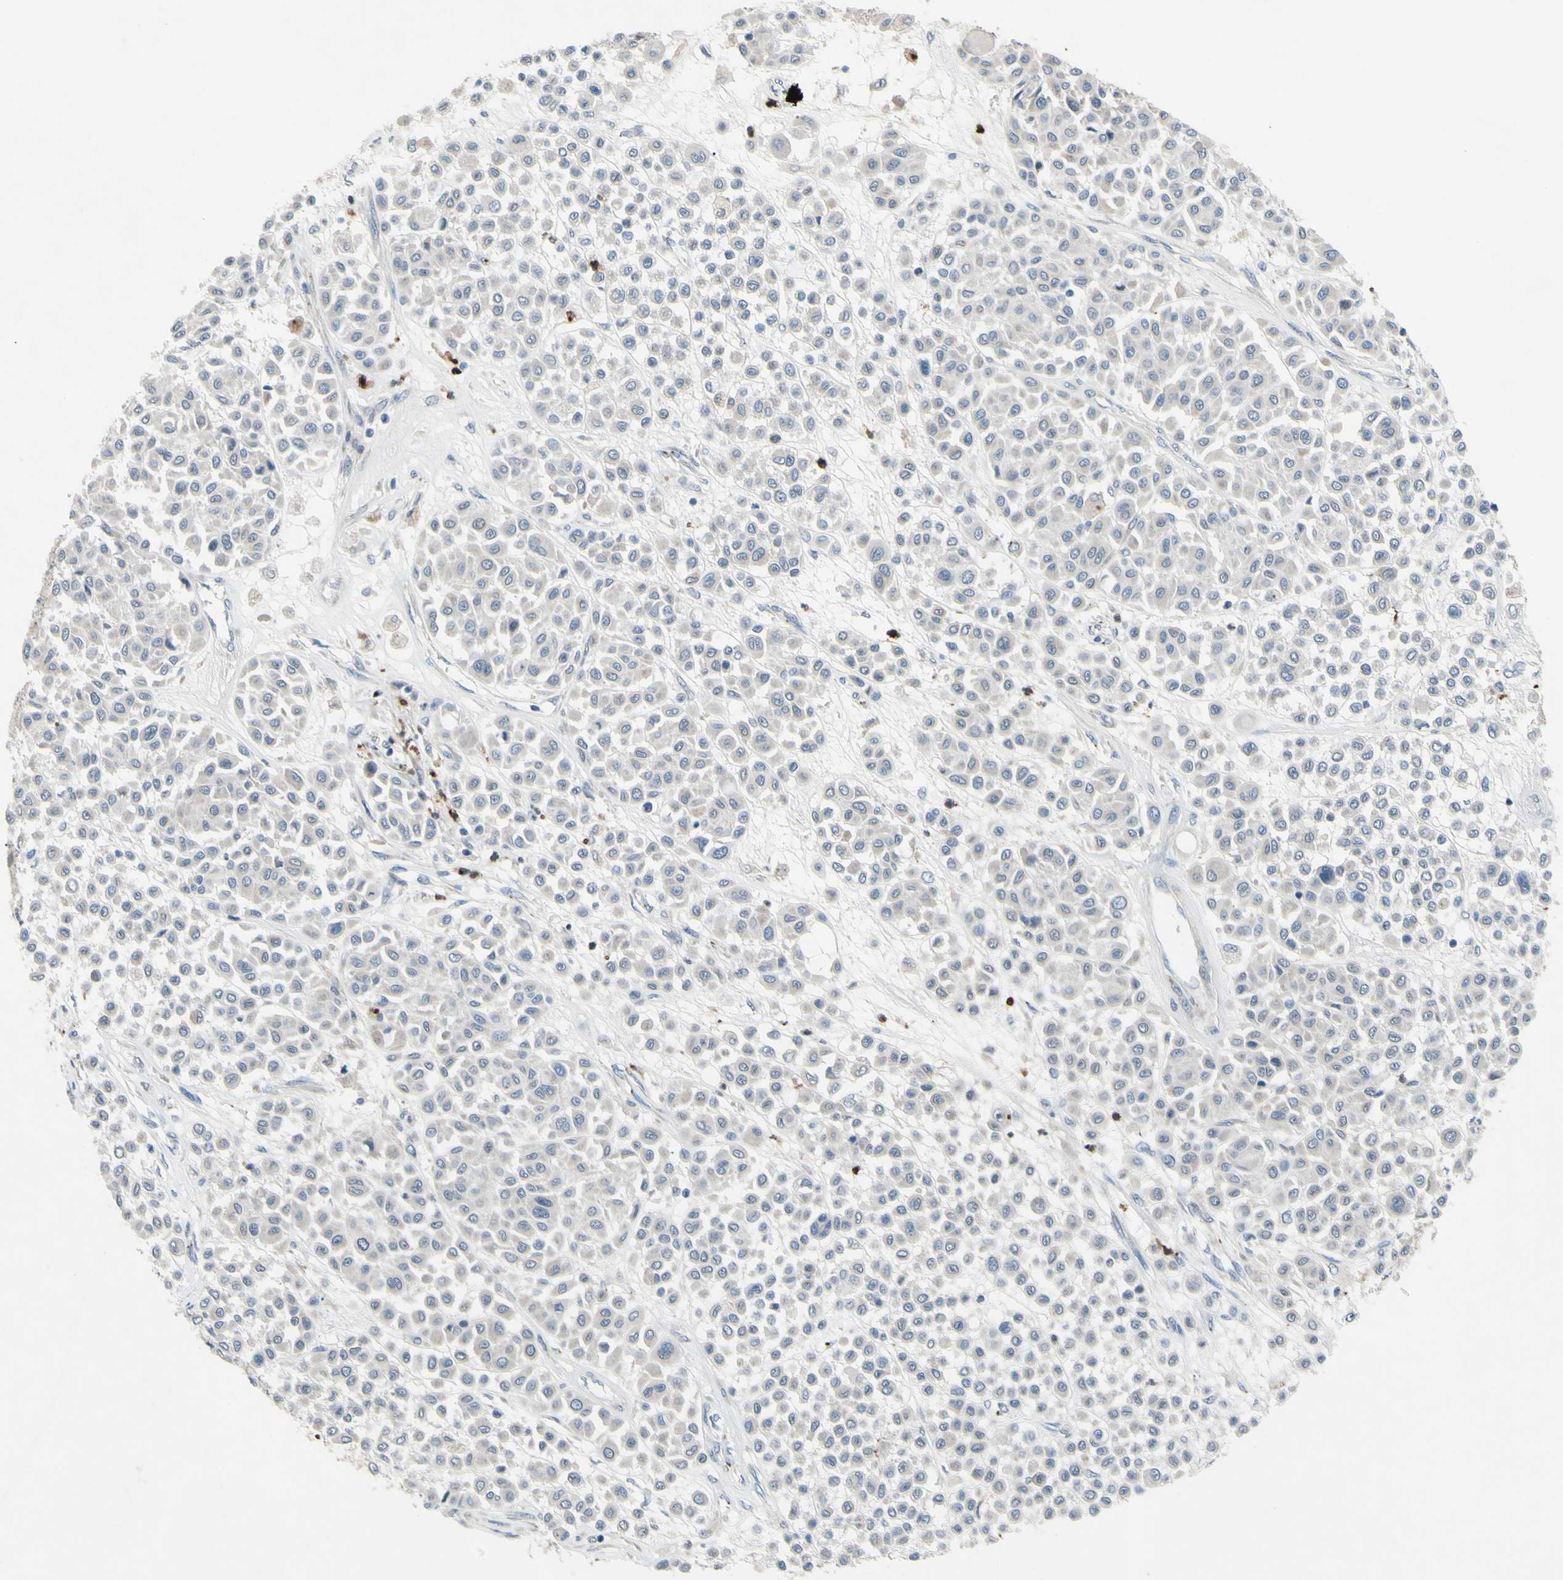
{"staining": {"intensity": "weak", "quantity": ">75%", "location": "cytoplasmic/membranous"}, "tissue": "melanoma", "cell_type": "Tumor cells", "image_type": "cancer", "snomed": [{"axis": "morphology", "description": "Malignant melanoma, Metastatic site"}, {"axis": "topography", "description": "Soft tissue"}], "caption": "There is low levels of weak cytoplasmic/membranous positivity in tumor cells of malignant melanoma (metastatic site), as demonstrated by immunohistochemical staining (brown color).", "gene": "GRAMD2B", "patient": {"sex": "male", "age": 41}}